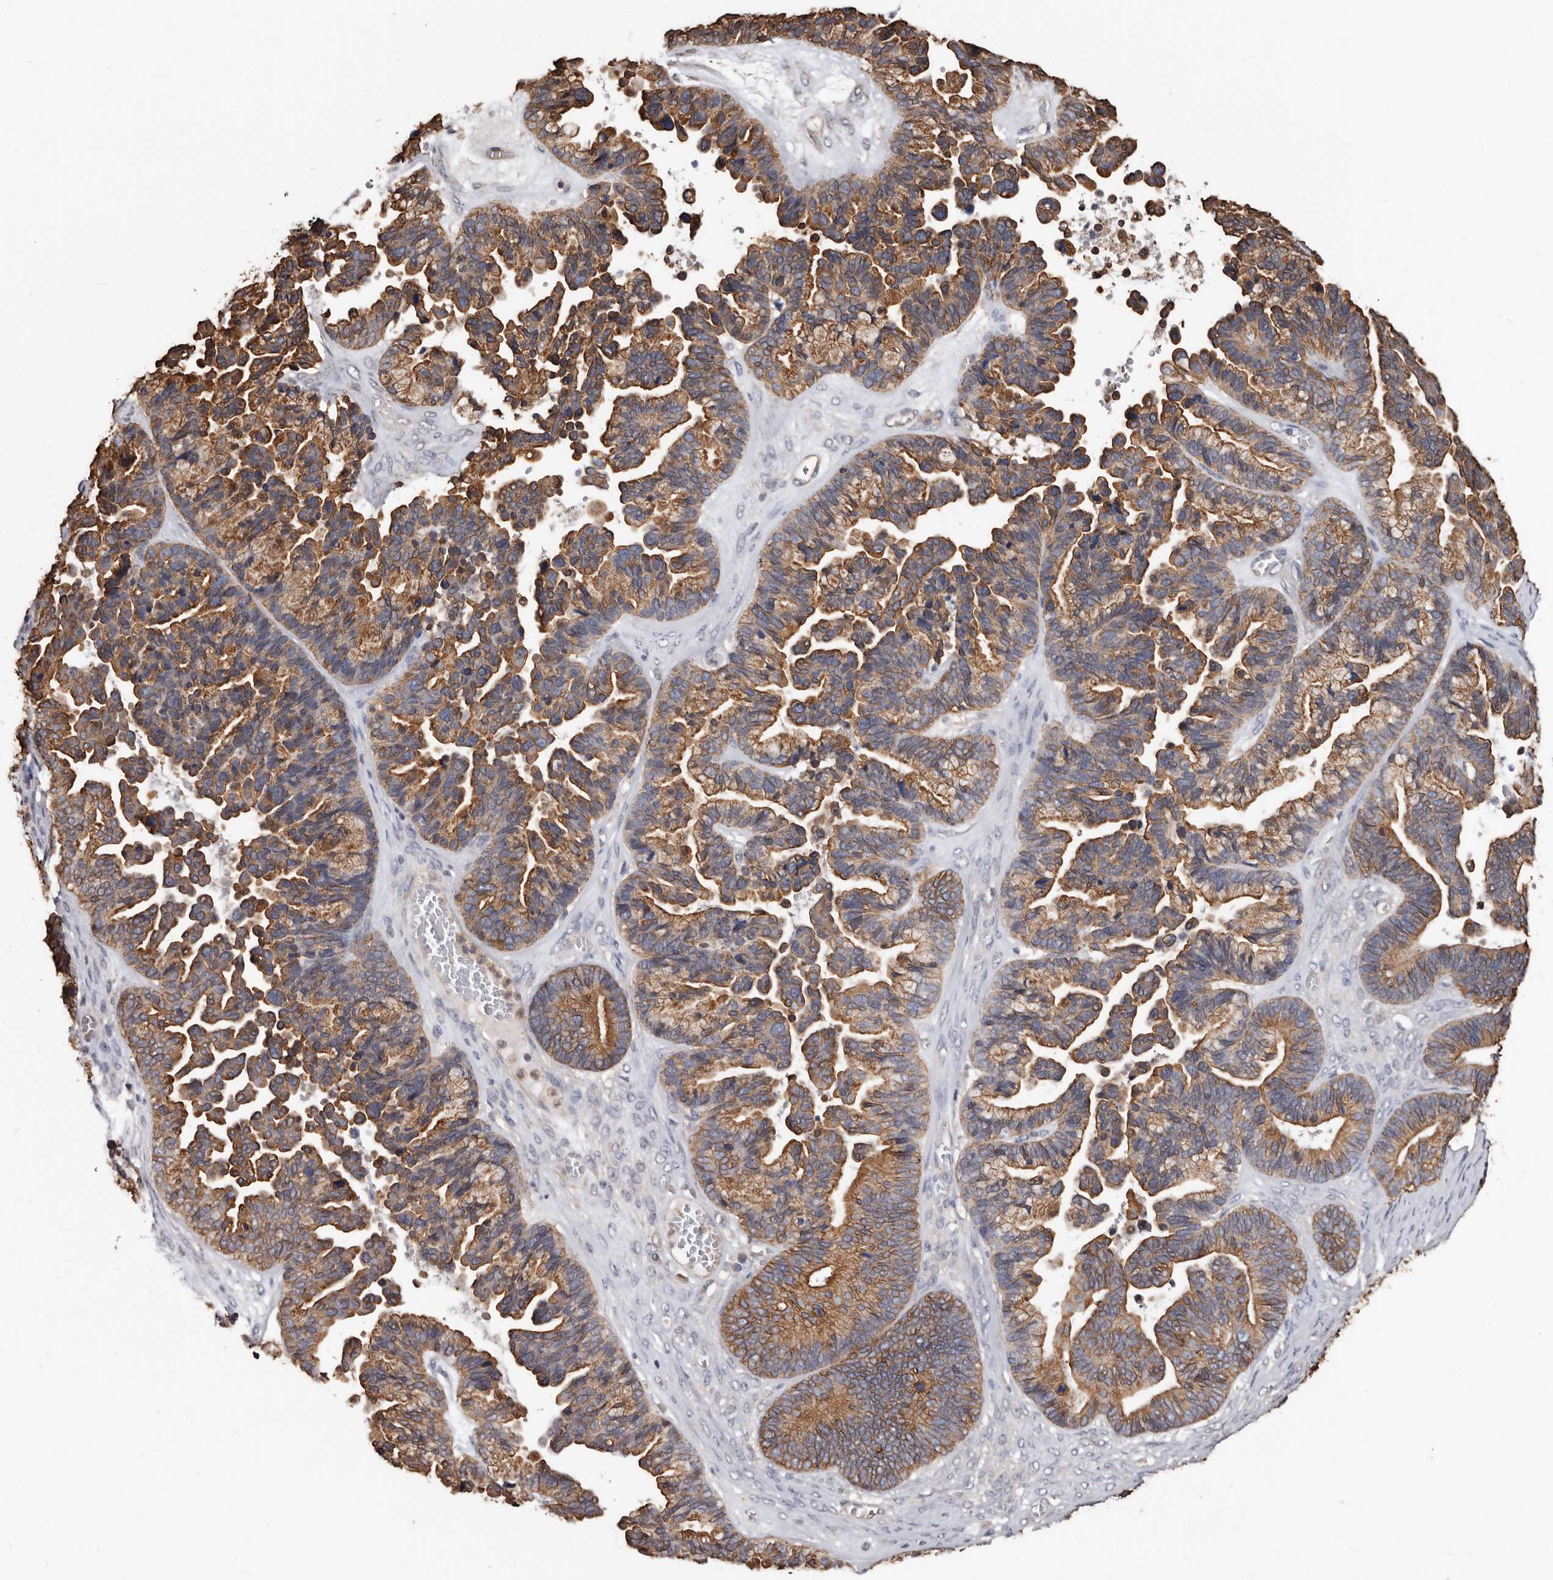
{"staining": {"intensity": "moderate", "quantity": ">75%", "location": "cytoplasmic/membranous"}, "tissue": "ovarian cancer", "cell_type": "Tumor cells", "image_type": "cancer", "snomed": [{"axis": "morphology", "description": "Cystadenocarcinoma, serous, NOS"}, {"axis": "topography", "description": "Ovary"}], "caption": "Human ovarian cancer stained with a protein marker reveals moderate staining in tumor cells.", "gene": "MRPL18", "patient": {"sex": "female", "age": 56}}